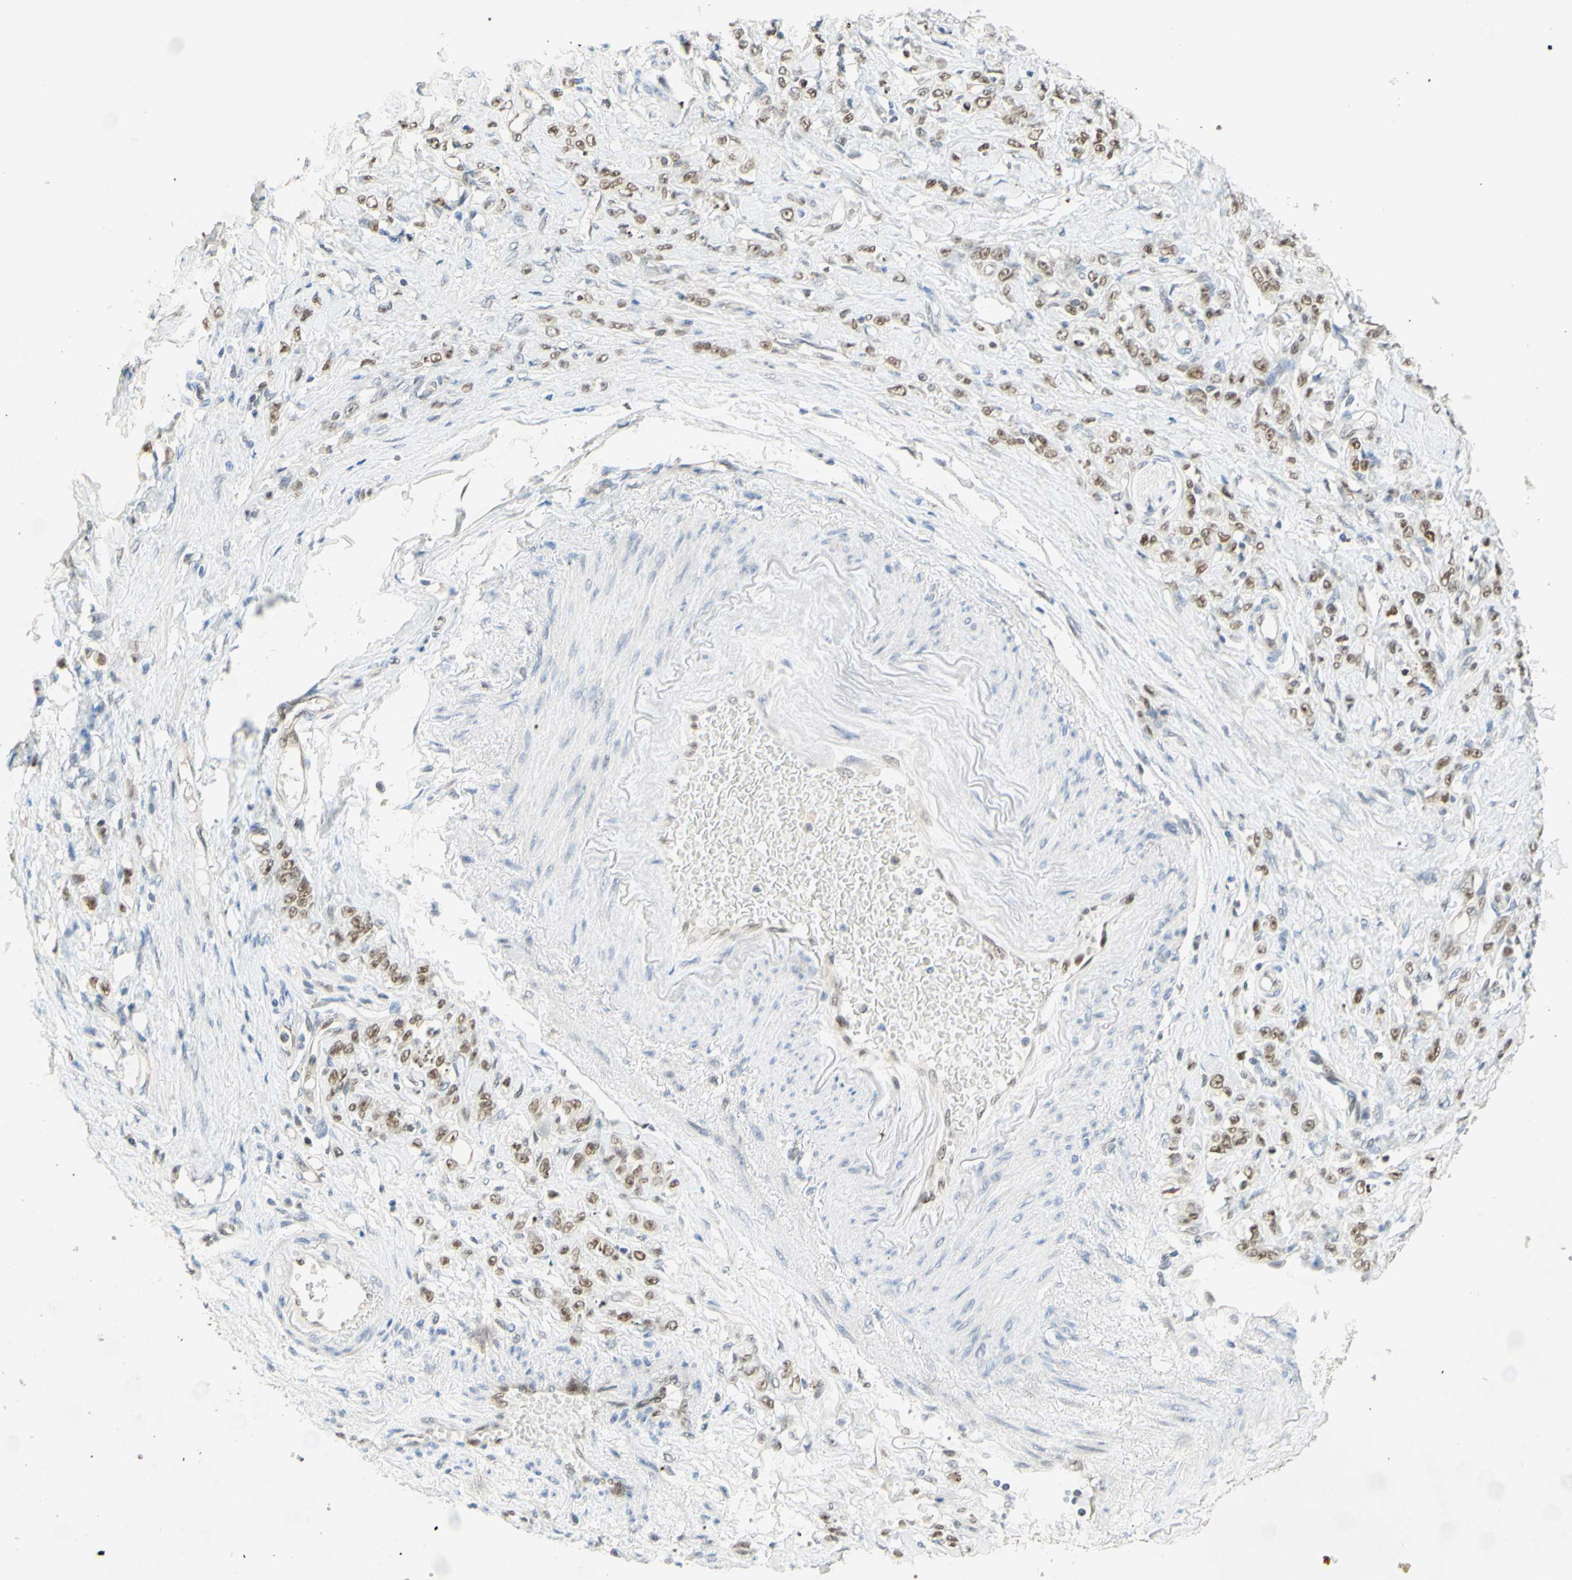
{"staining": {"intensity": "weak", "quantity": ">75%", "location": "nuclear"}, "tissue": "stomach cancer", "cell_type": "Tumor cells", "image_type": "cancer", "snomed": [{"axis": "morphology", "description": "Adenocarcinoma, NOS"}, {"axis": "topography", "description": "Stomach"}], "caption": "DAB (3,3'-diaminobenzidine) immunohistochemical staining of stomach cancer demonstrates weak nuclear protein positivity in approximately >75% of tumor cells. Using DAB (3,3'-diaminobenzidine) (brown) and hematoxylin (blue) stains, captured at high magnification using brightfield microscopy.", "gene": "POLB", "patient": {"sex": "male", "age": 82}}